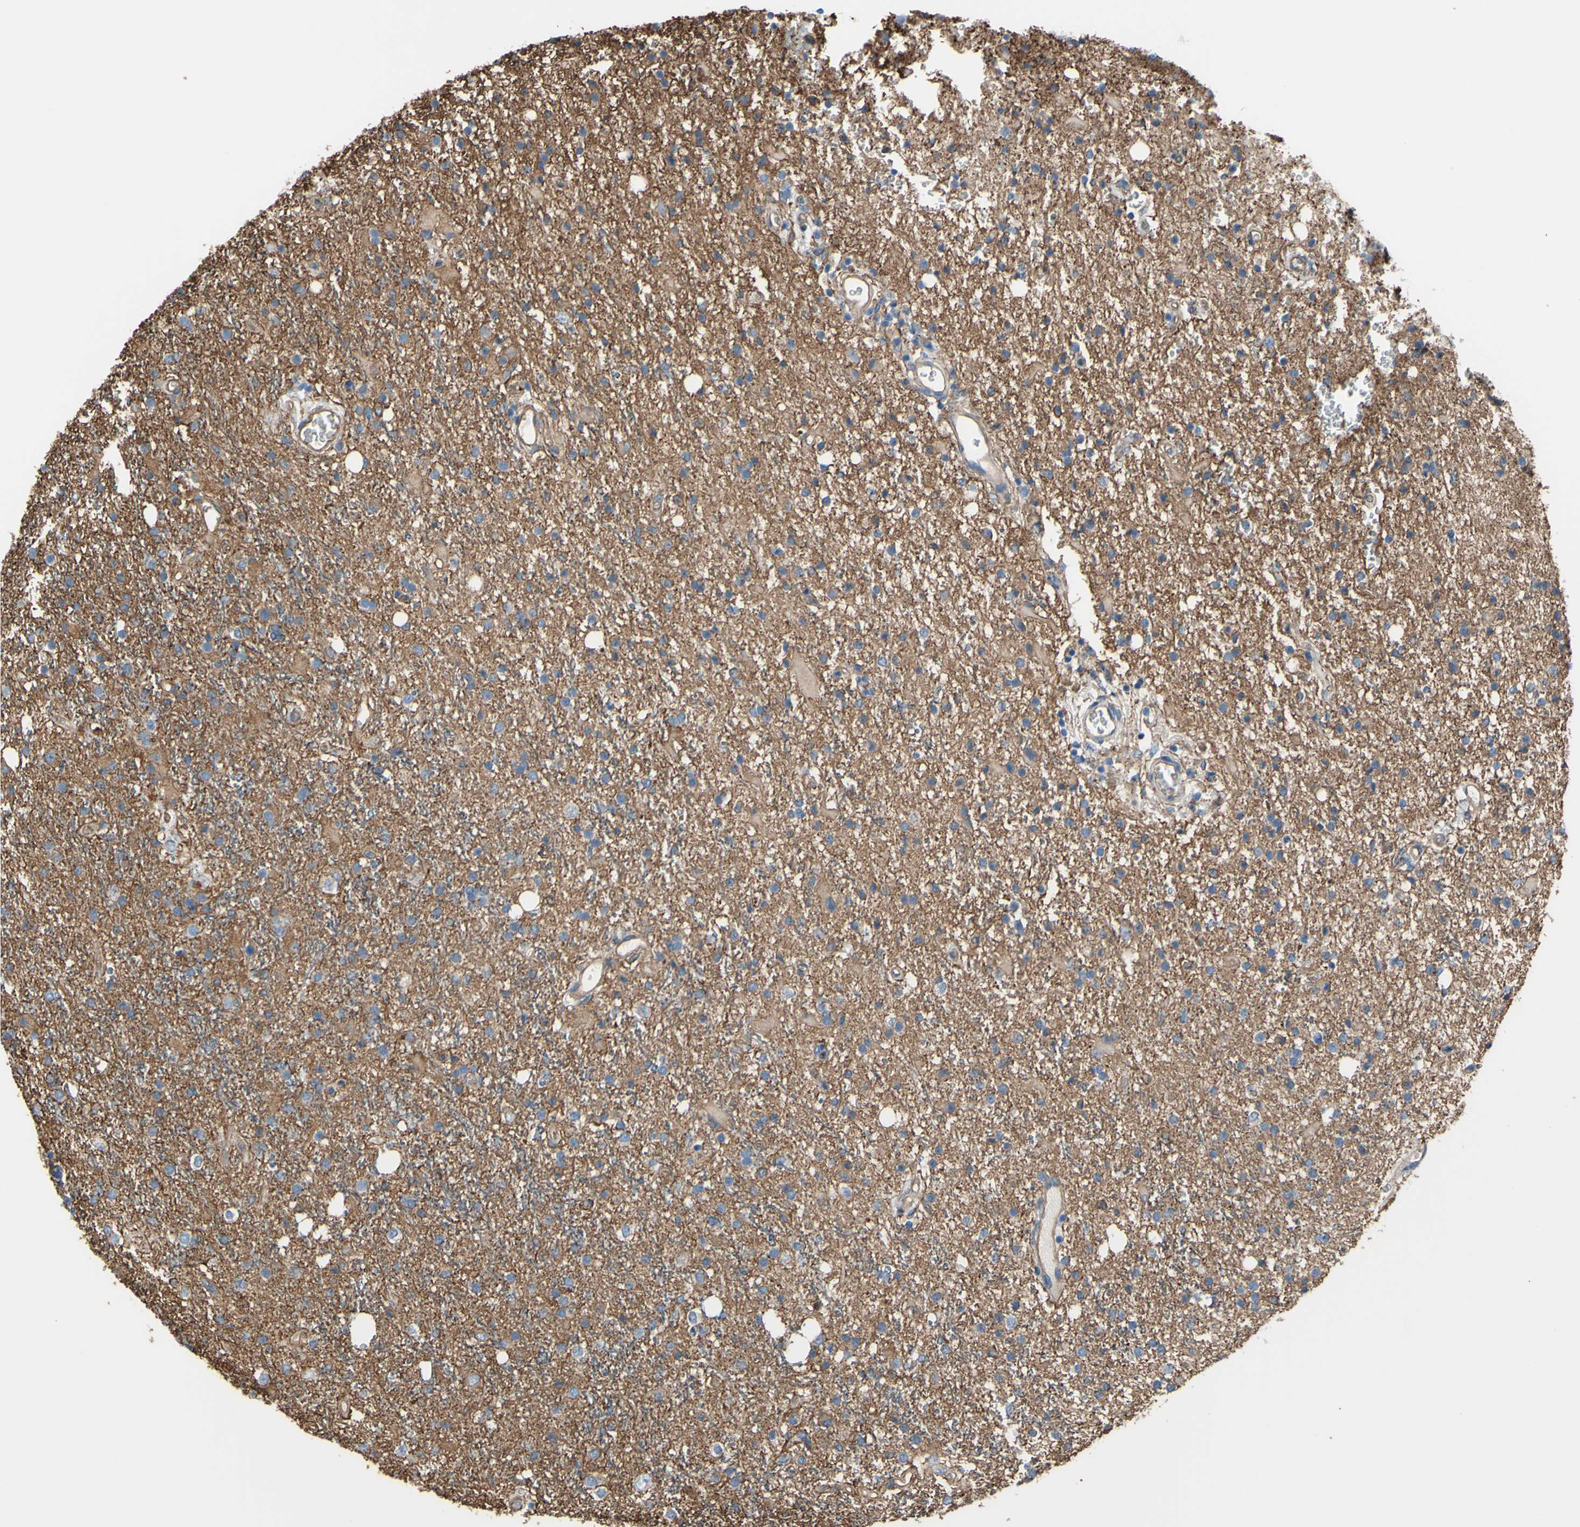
{"staining": {"intensity": "negative", "quantity": "none", "location": "none"}, "tissue": "glioma", "cell_type": "Tumor cells", "image_type": "cancer", "snomed": [{"axis": "morphology", "description": "Glioma, malignant, High grade"}, {"axis": "topography", "description": "Brain"}], "caption": "Tumor cells show no significant staining in malignant high-grade glioma.", "gene": "TPBG", "patient": {"sex": "male", "age": 47}}